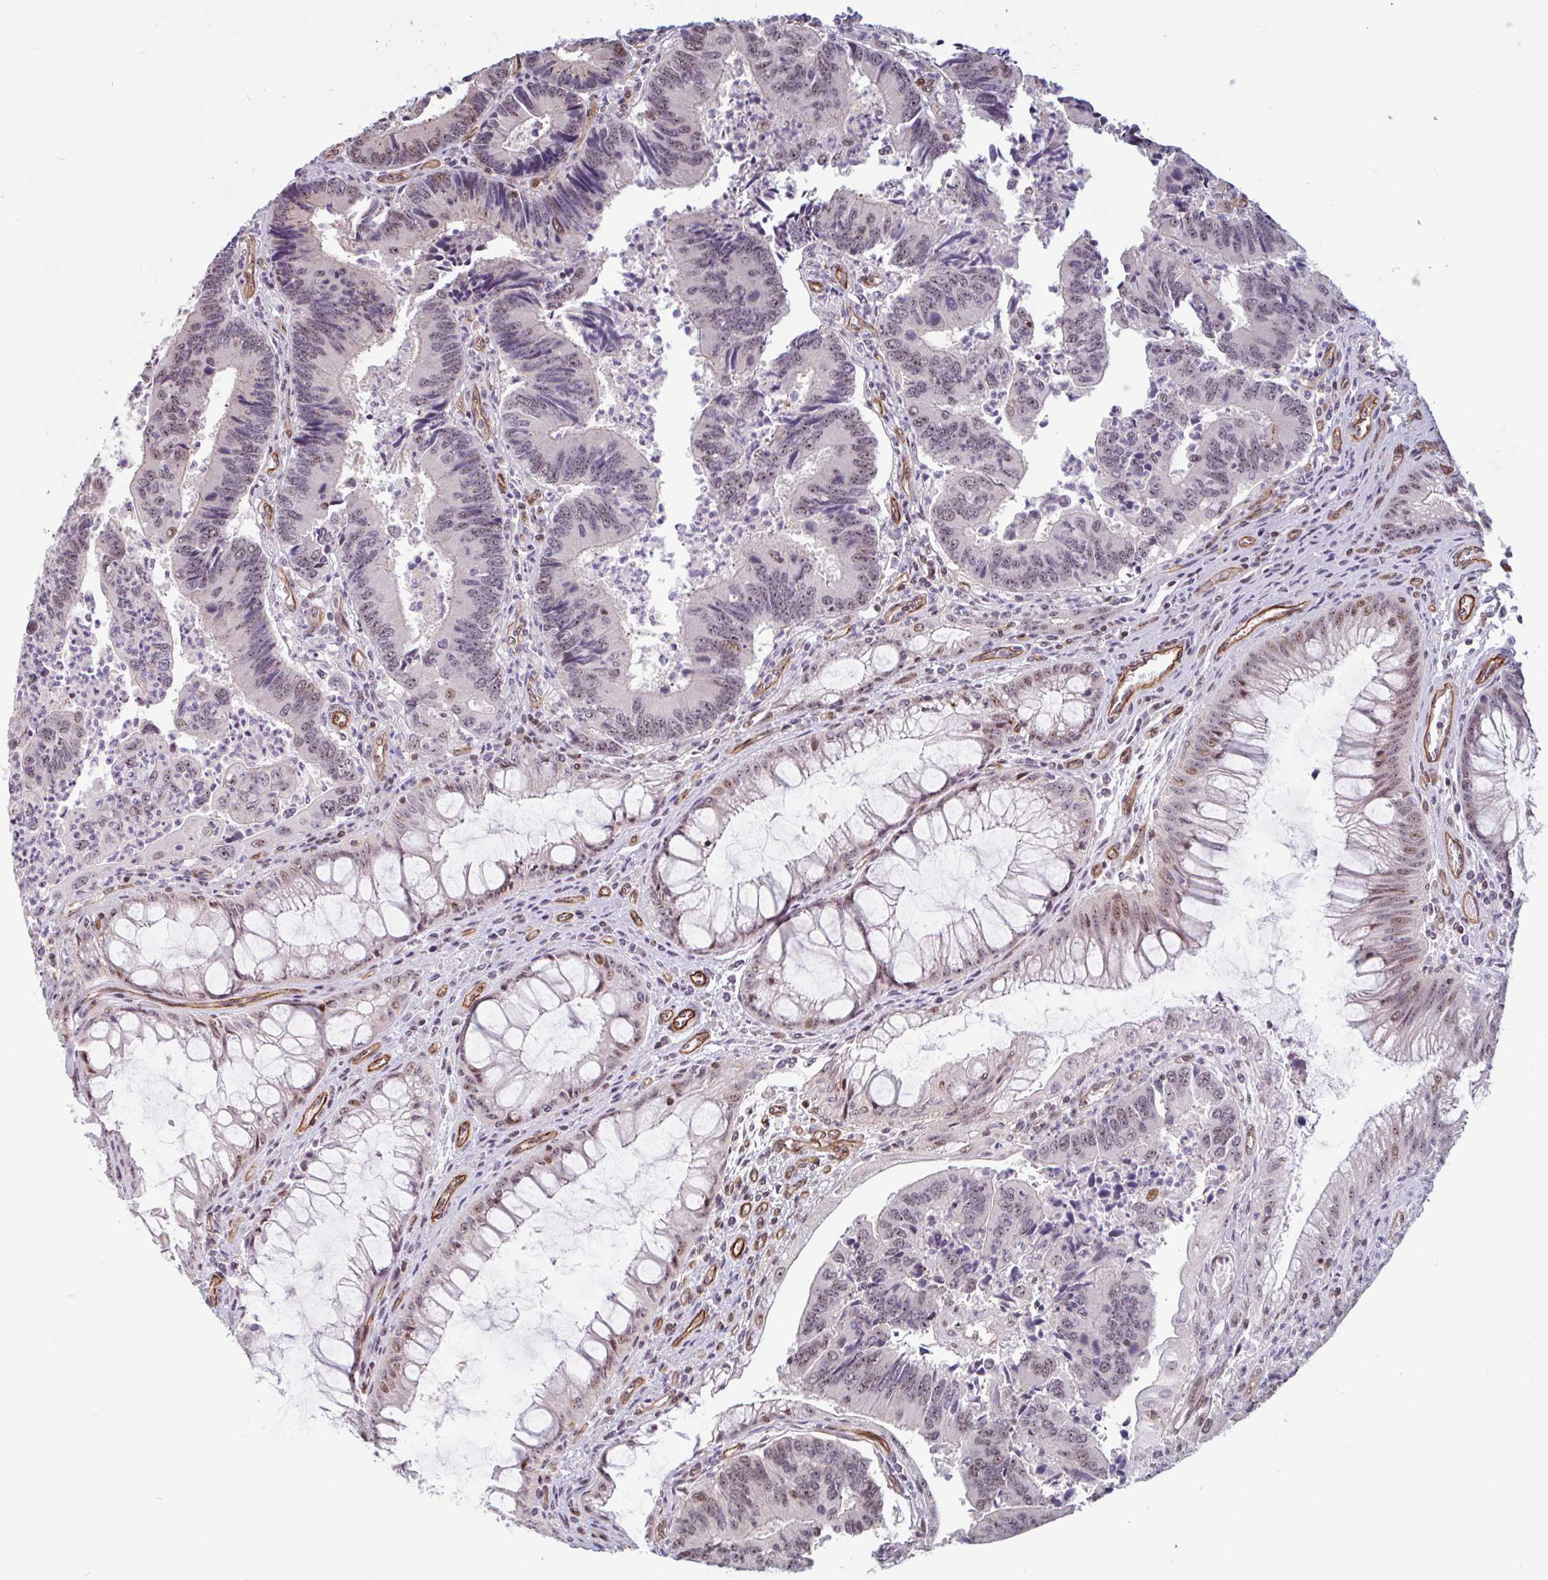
{"staining": {"intensity": "moderate", "quantity": "25%-75%", "location": "nuclear"}, "tissue": "colorectal cancer", "cell_type": "Tumor cells", "image_type": "cancer", "snomed": [{"axis": "morphology", "description": "Adenocarcinoma, NOS"}, {"axis": "topography", "description": "Colon"}], "caption": "Immunohistochemical staining of human colorectal adenocarcinoma displays moderate nuclear protein expression in about 25%-75% of tumor cells. (DAB = brown stain, brightfield microscopy at high magnification).", "gene": "ZNF689", "patient": {"sex": "female", "age": 67}}